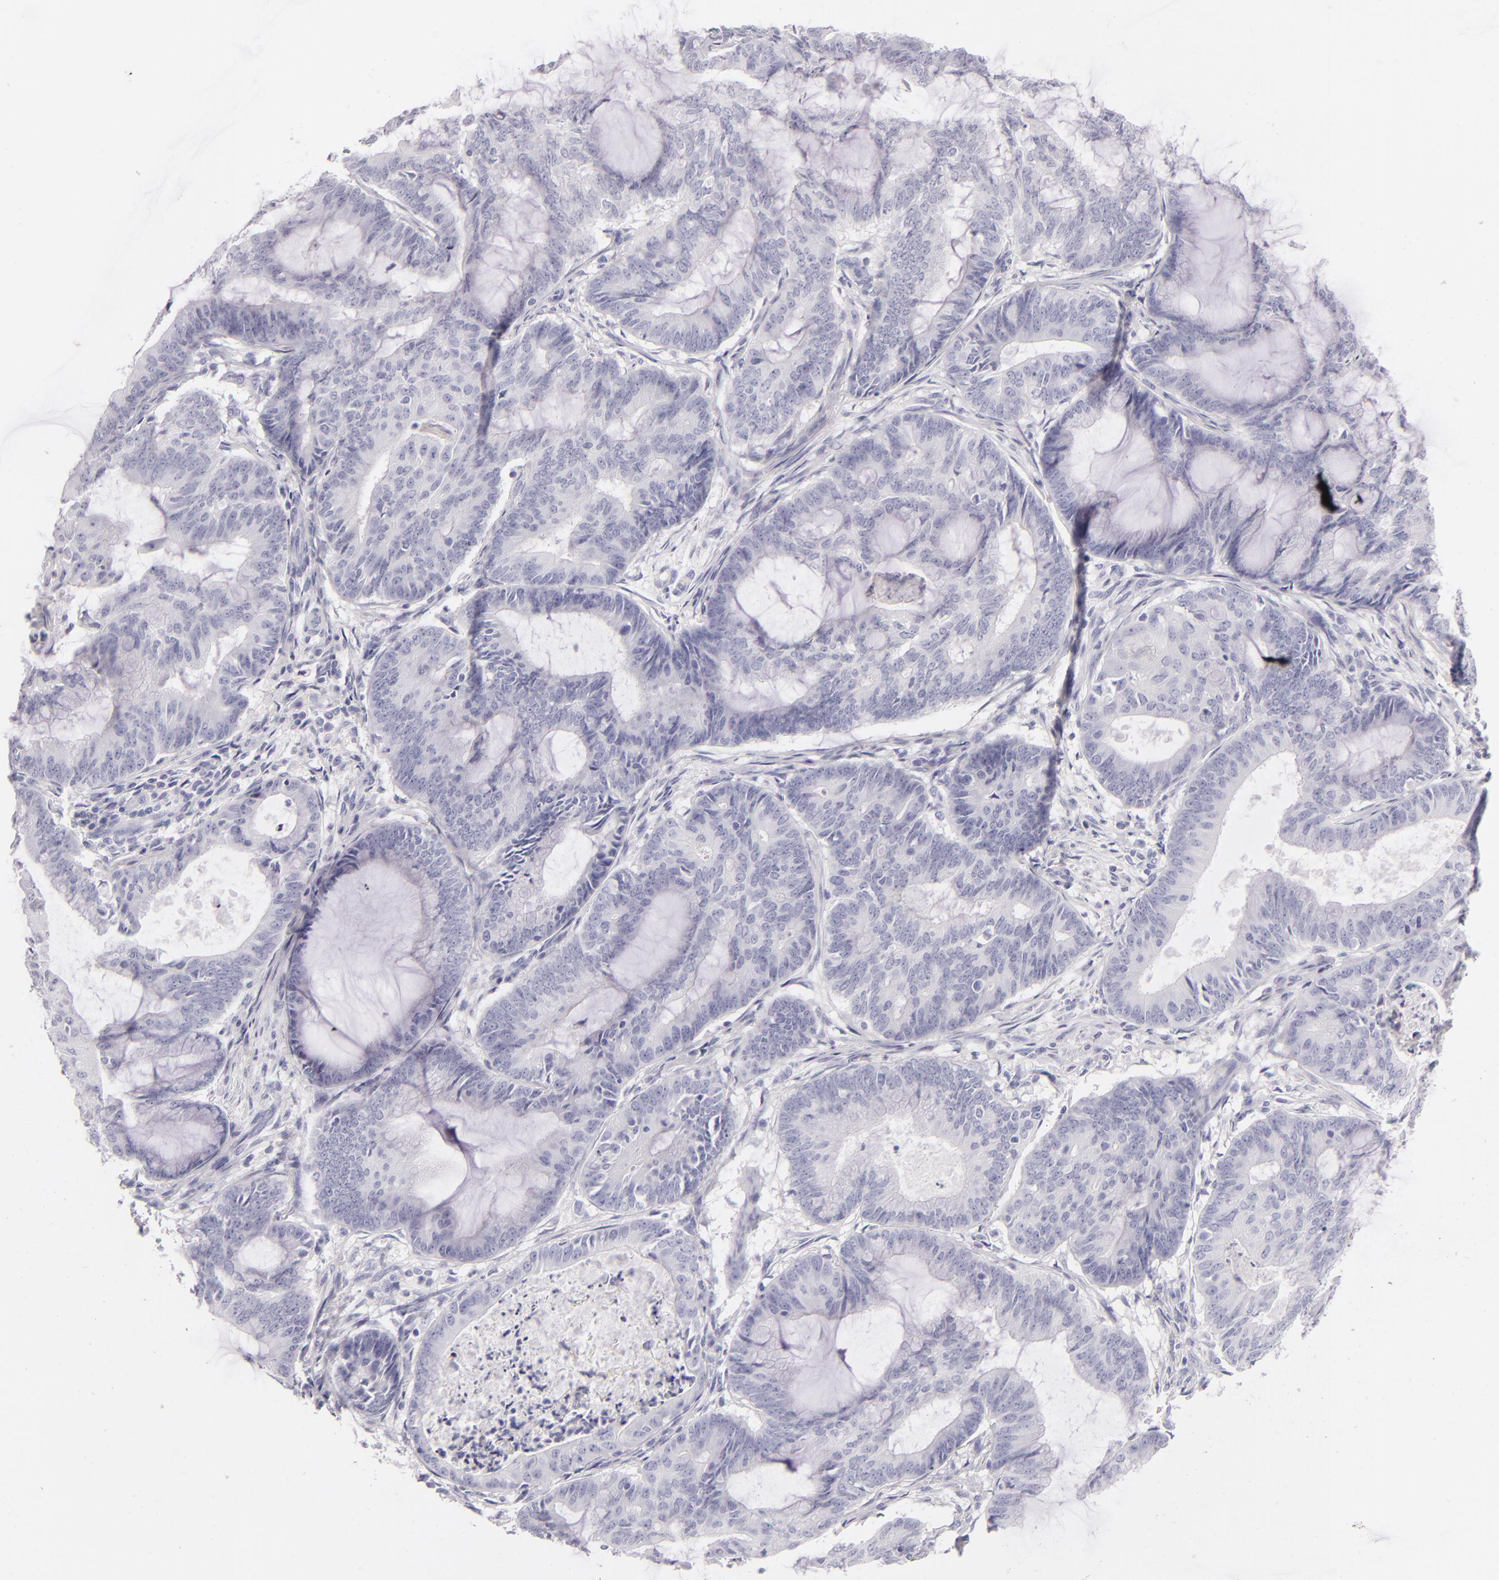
{"staining": {"intensity": "negative", "quantity": "none", "location": "none"}, "tissue": "endometrial cancer", "cell_type": "Tumor cells", "image_type": "cancer", "snomed": [{"axis": "morphology", "description": "Adenocarcinoma, NOS"}, {"axis": "topography", "description": "Endometrium"}], "caption": "Immunohistochemistry of human endometrial adenocarcinoma exhibits no expression in tumor cells.", "gene": "FABP1", "patient": {"sex": "female", "age": 63}}